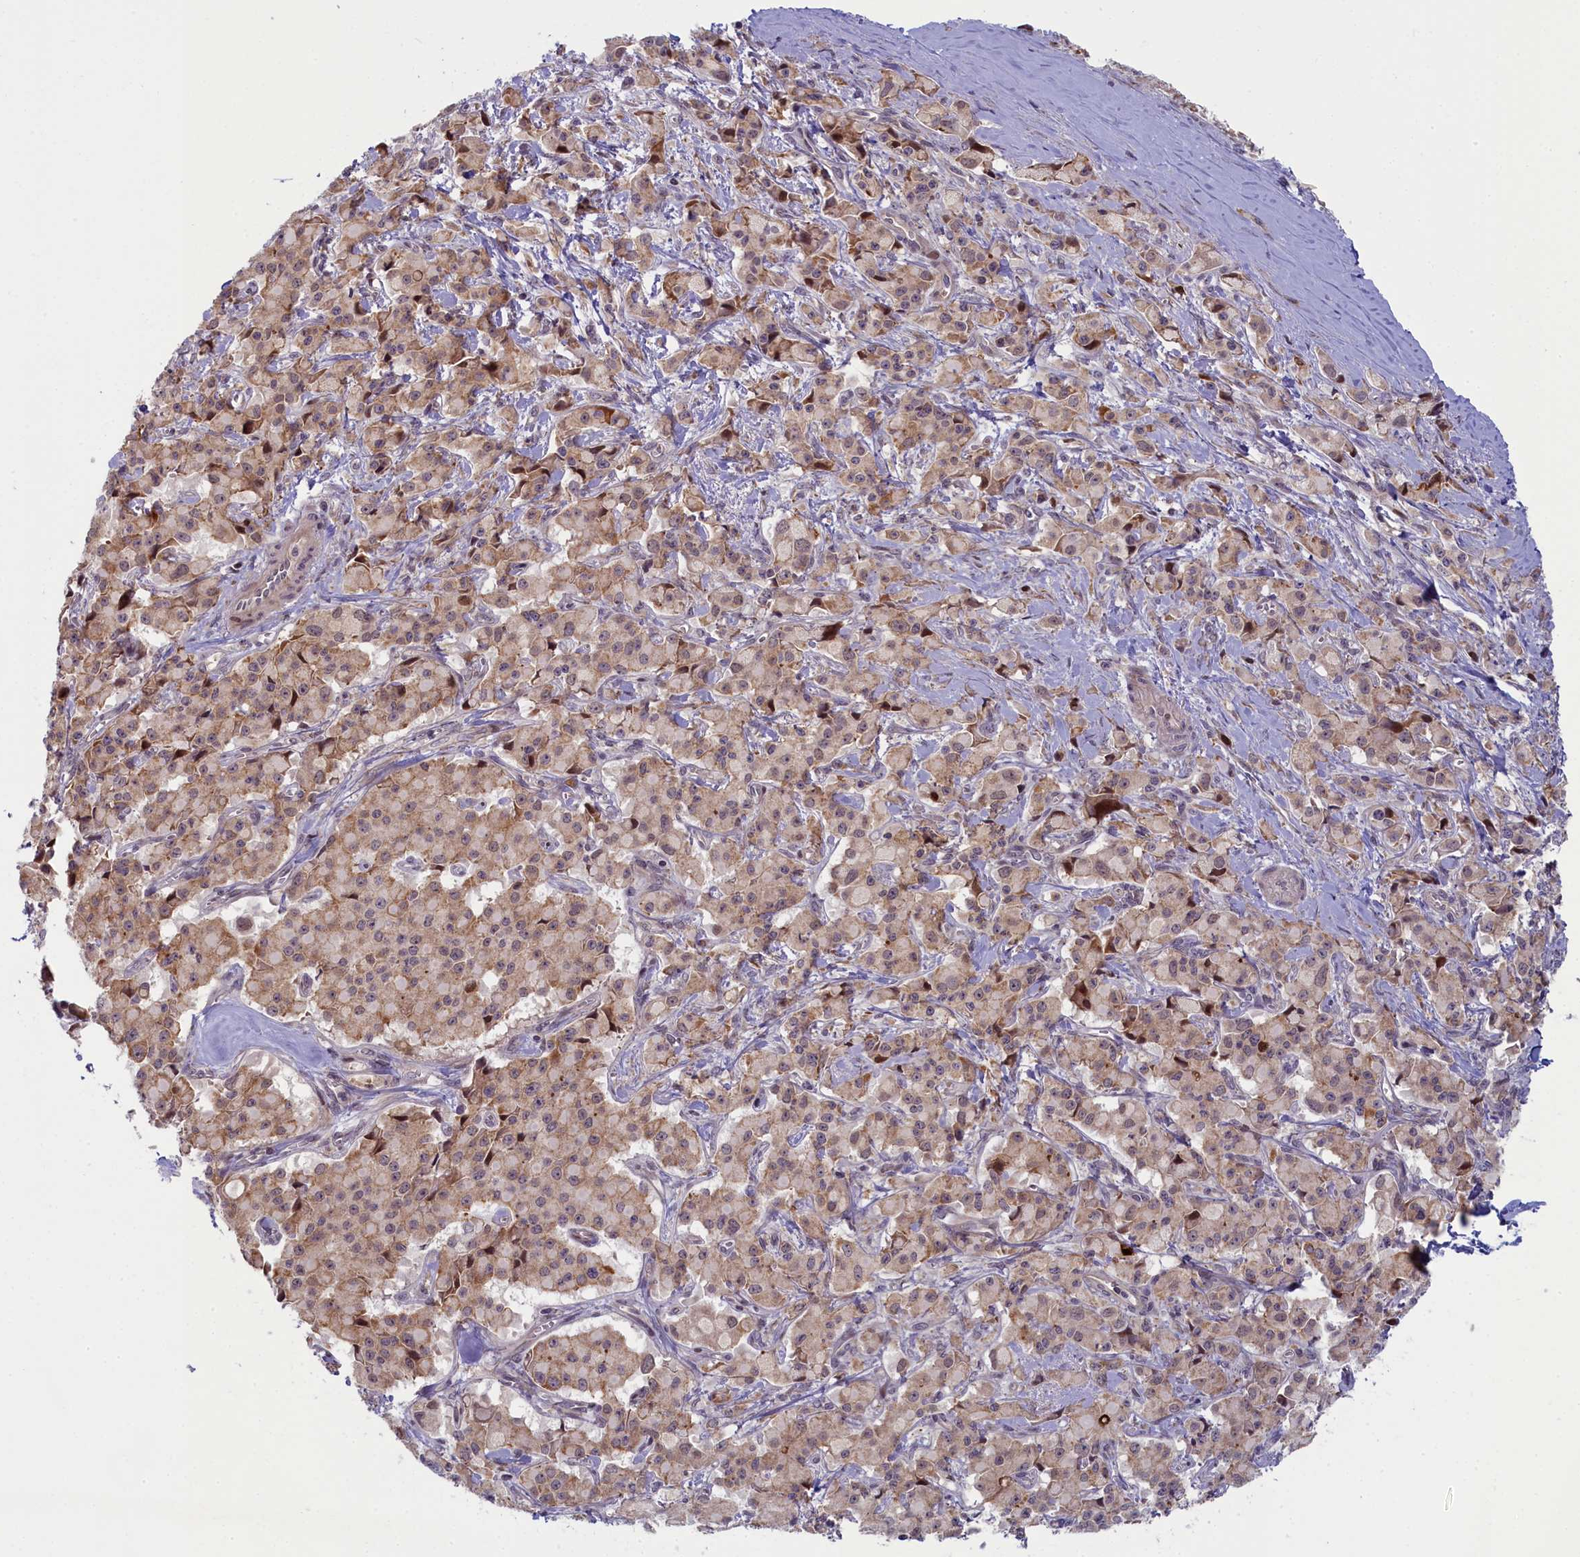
{"staining": {"intensity": "weak", "quantity": ">75%", "location": "cytoplasmic/membranous"}, "tissue": "pancreatic cancer", "cell_type": "Tumor cells", "image_type": "cancer", "snomed": [{"axis": "morphology", "description": "Adenocarcinoma, NOS"}, {"axis": "topography", "description": "Pancreas"}], "caption": "Weak cytoplasmic/membranous expression for a protein is identified in approximately >75% of tumor cells of pancreatic cancer (adenocarcinoma) using IHC.", "gene": "CCL23", "patient": {"sex": "male", "age": 65}}